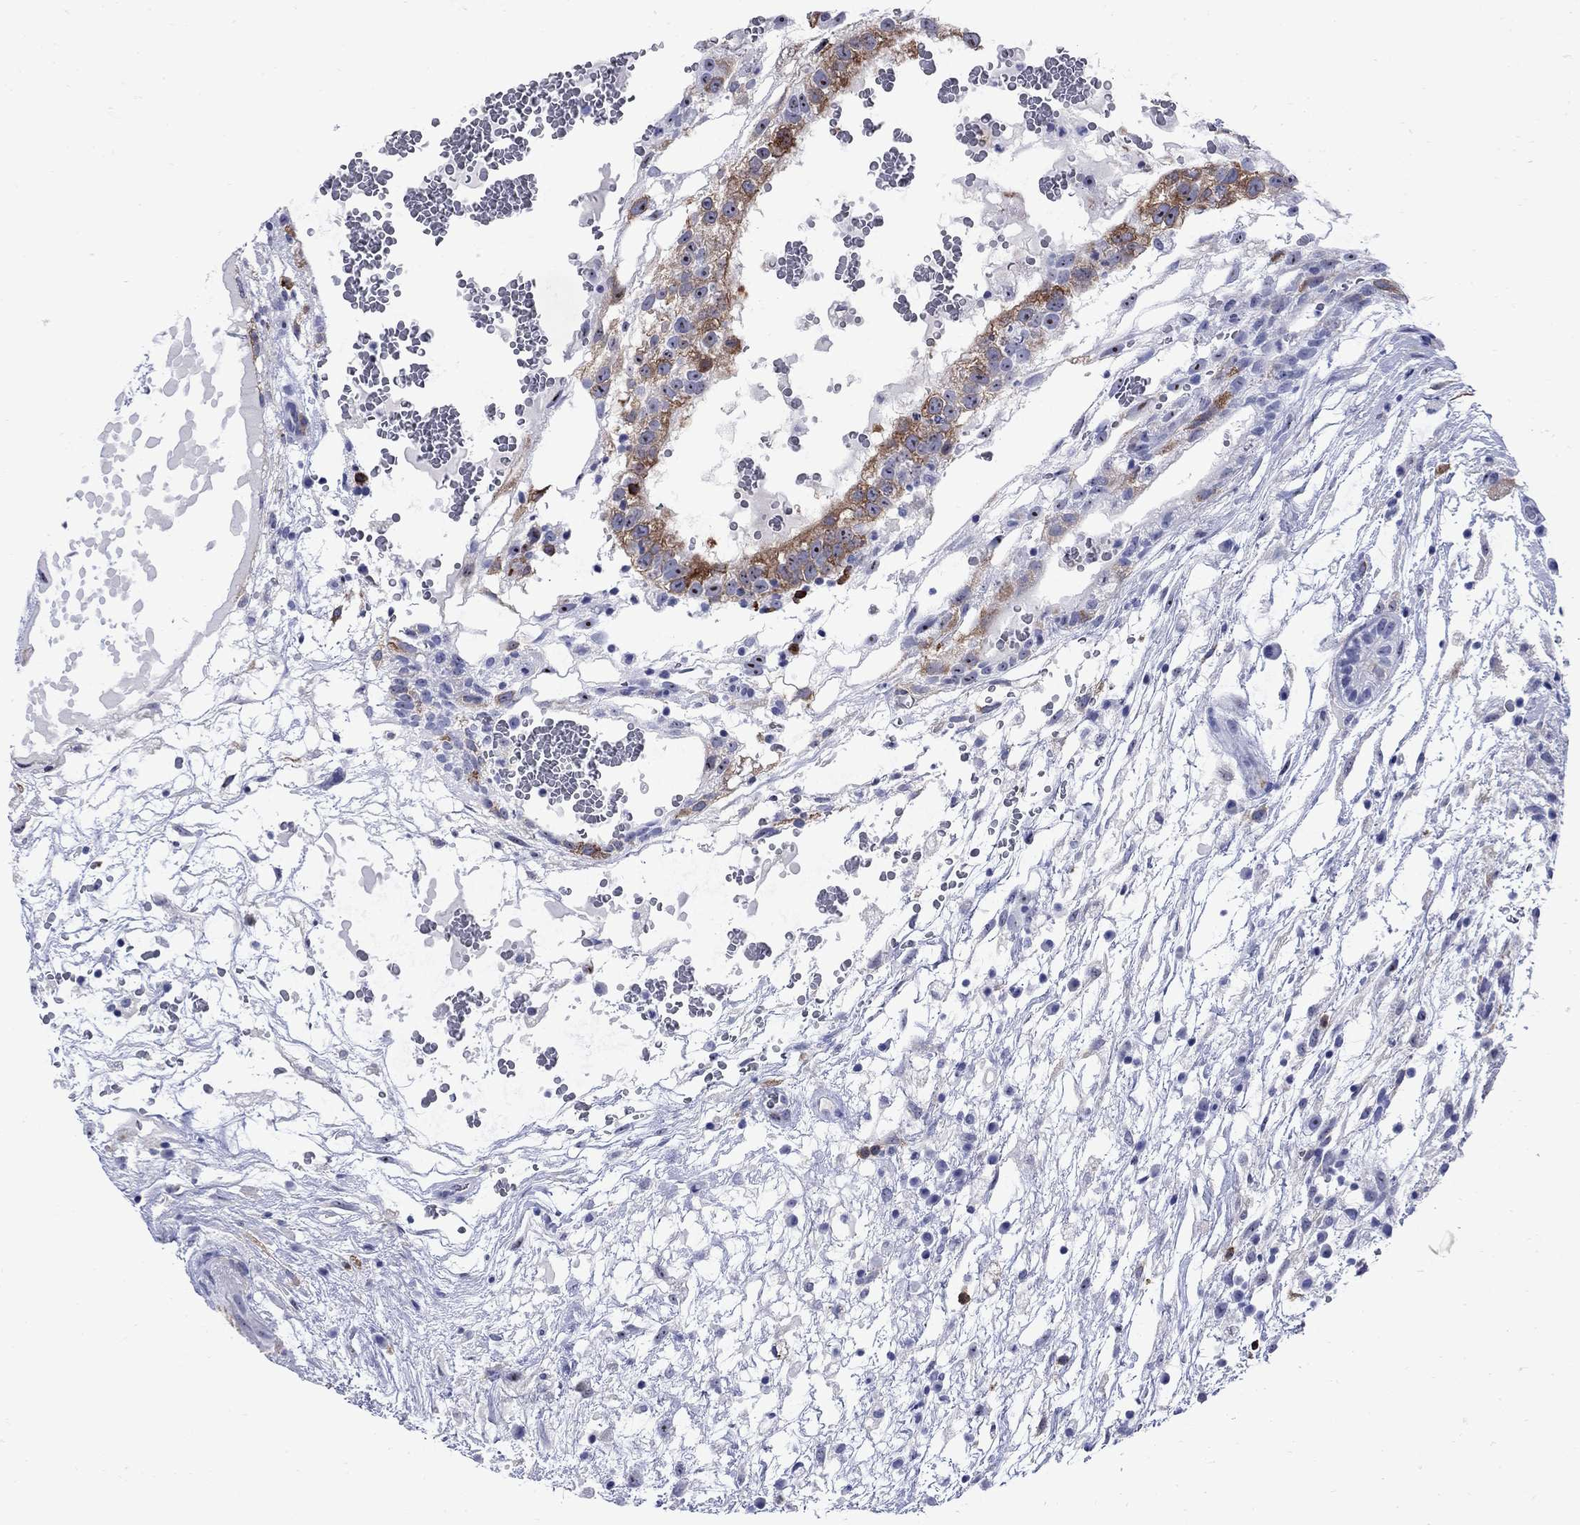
{"staining": {"intensity": "strong", "quantity": "25%-75%", "location": "cytoplasmic/membranous"}, "tissue": "testis cancer", "cell_type": "Tumor cells", "image_type": "cancer", "snomed": [{"axis": "morphology", "description": "Normal tissue, NOS"}, {"axis": "morphology", "description": "Carcinoma, Embryonal, NOS"}, {"axis": "topography", "description": "Testis"}], "caption": "Tumor cells exhibit high levels of strong cytoplasmic/membranous expression in approximately 25%-75% of cells in testis cancer.", "gene": "TACC3", "patient": {"sex": "male", "age": 32}}